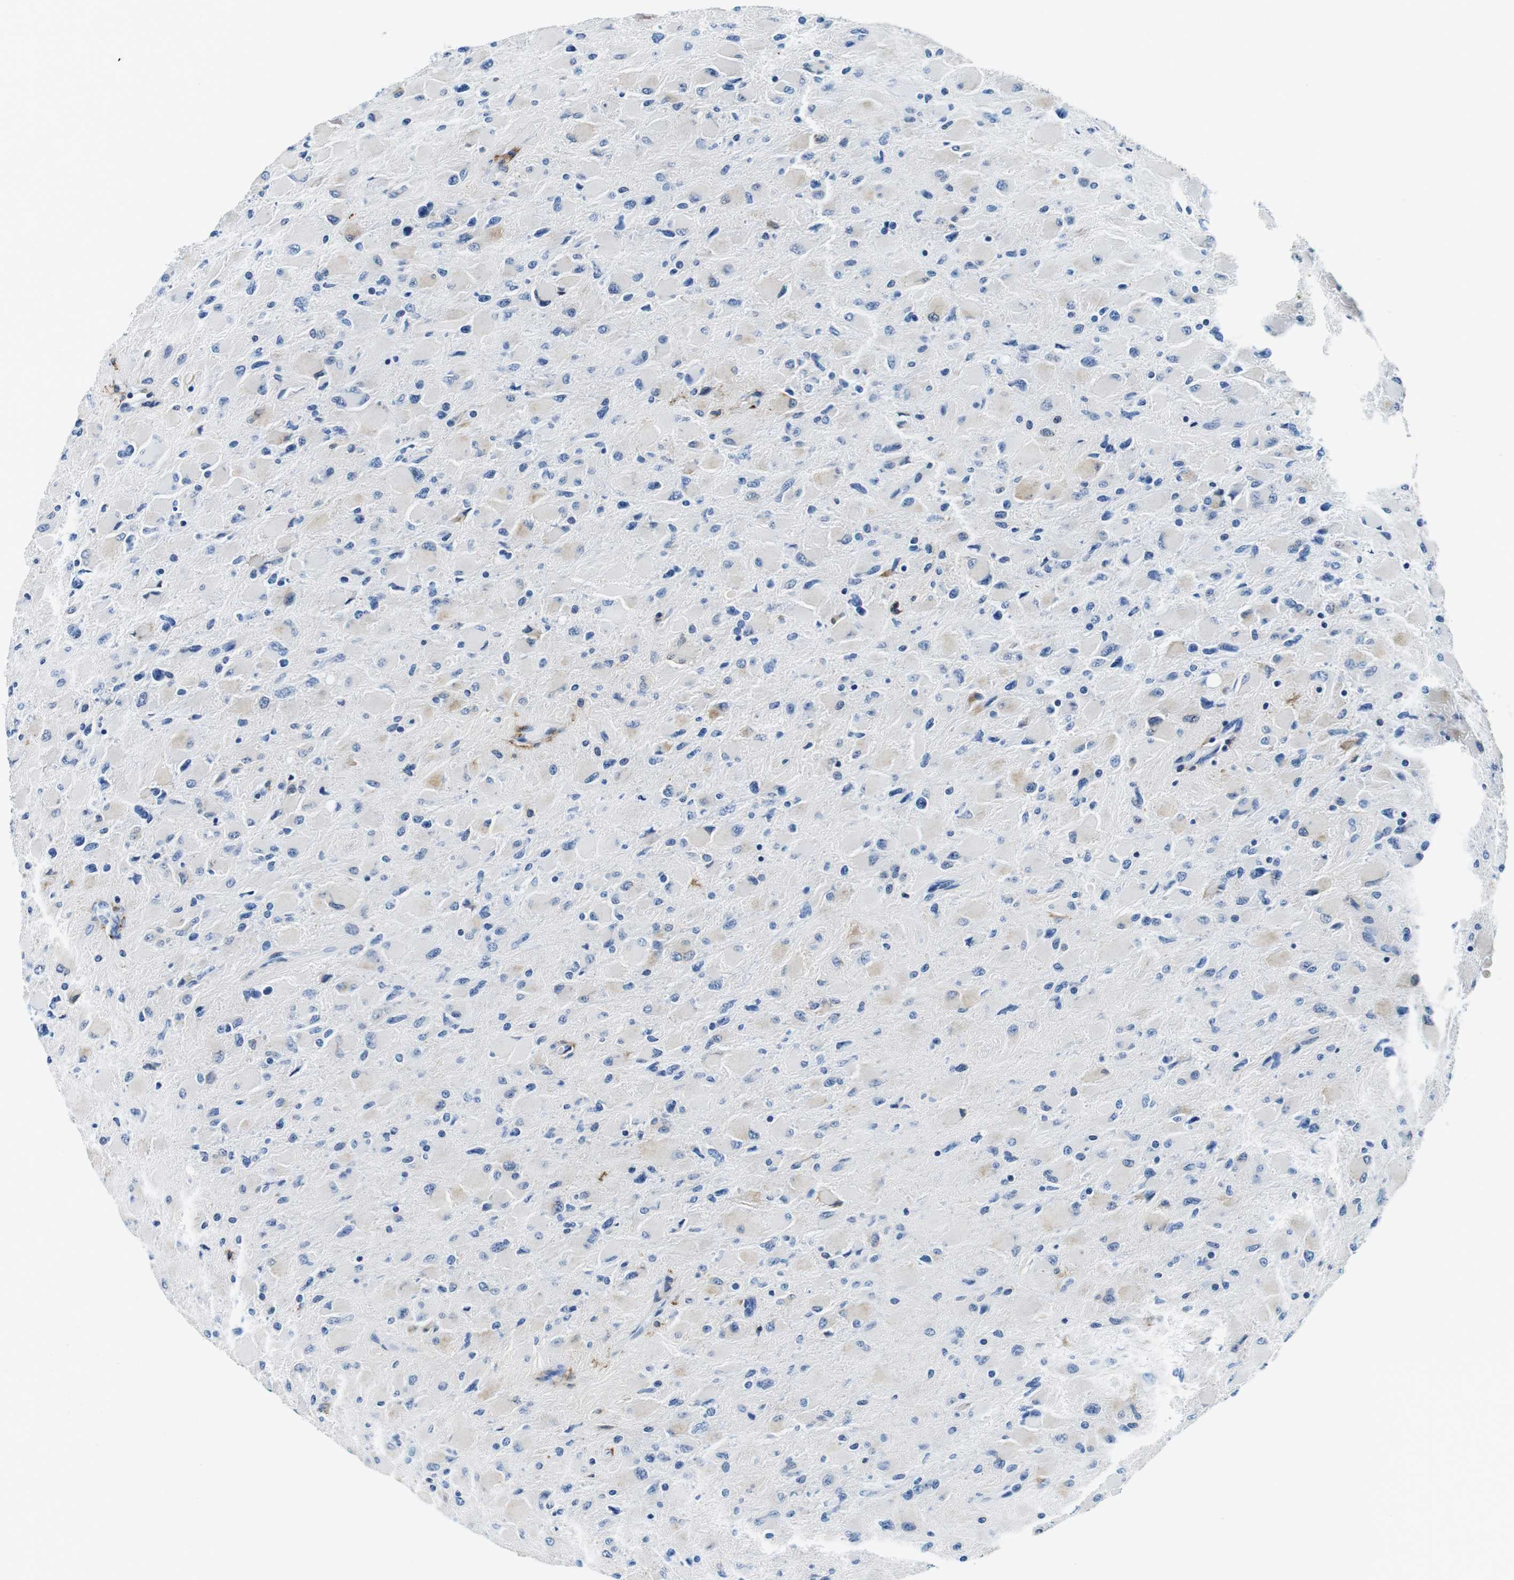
{"staining": {"intensity": "negative", "quantity": "none", "location": "none"}, "tissue": "glioma", "cell_type": "Tumor cells", "image_type": "cancer", "snomed": [{"axis": "morphology", "description": "Glioma, malignant, High grade"}, {"axis": "topography", "description": "Cerebral cortex"}], "caption": "This is an immunohistochemistry (IHC) image of high-grade glioma (malignant). There is no staining in tumor cells.", "gene": "HLA-DRB1", "patient": {"sex": "female", "age": 36}}